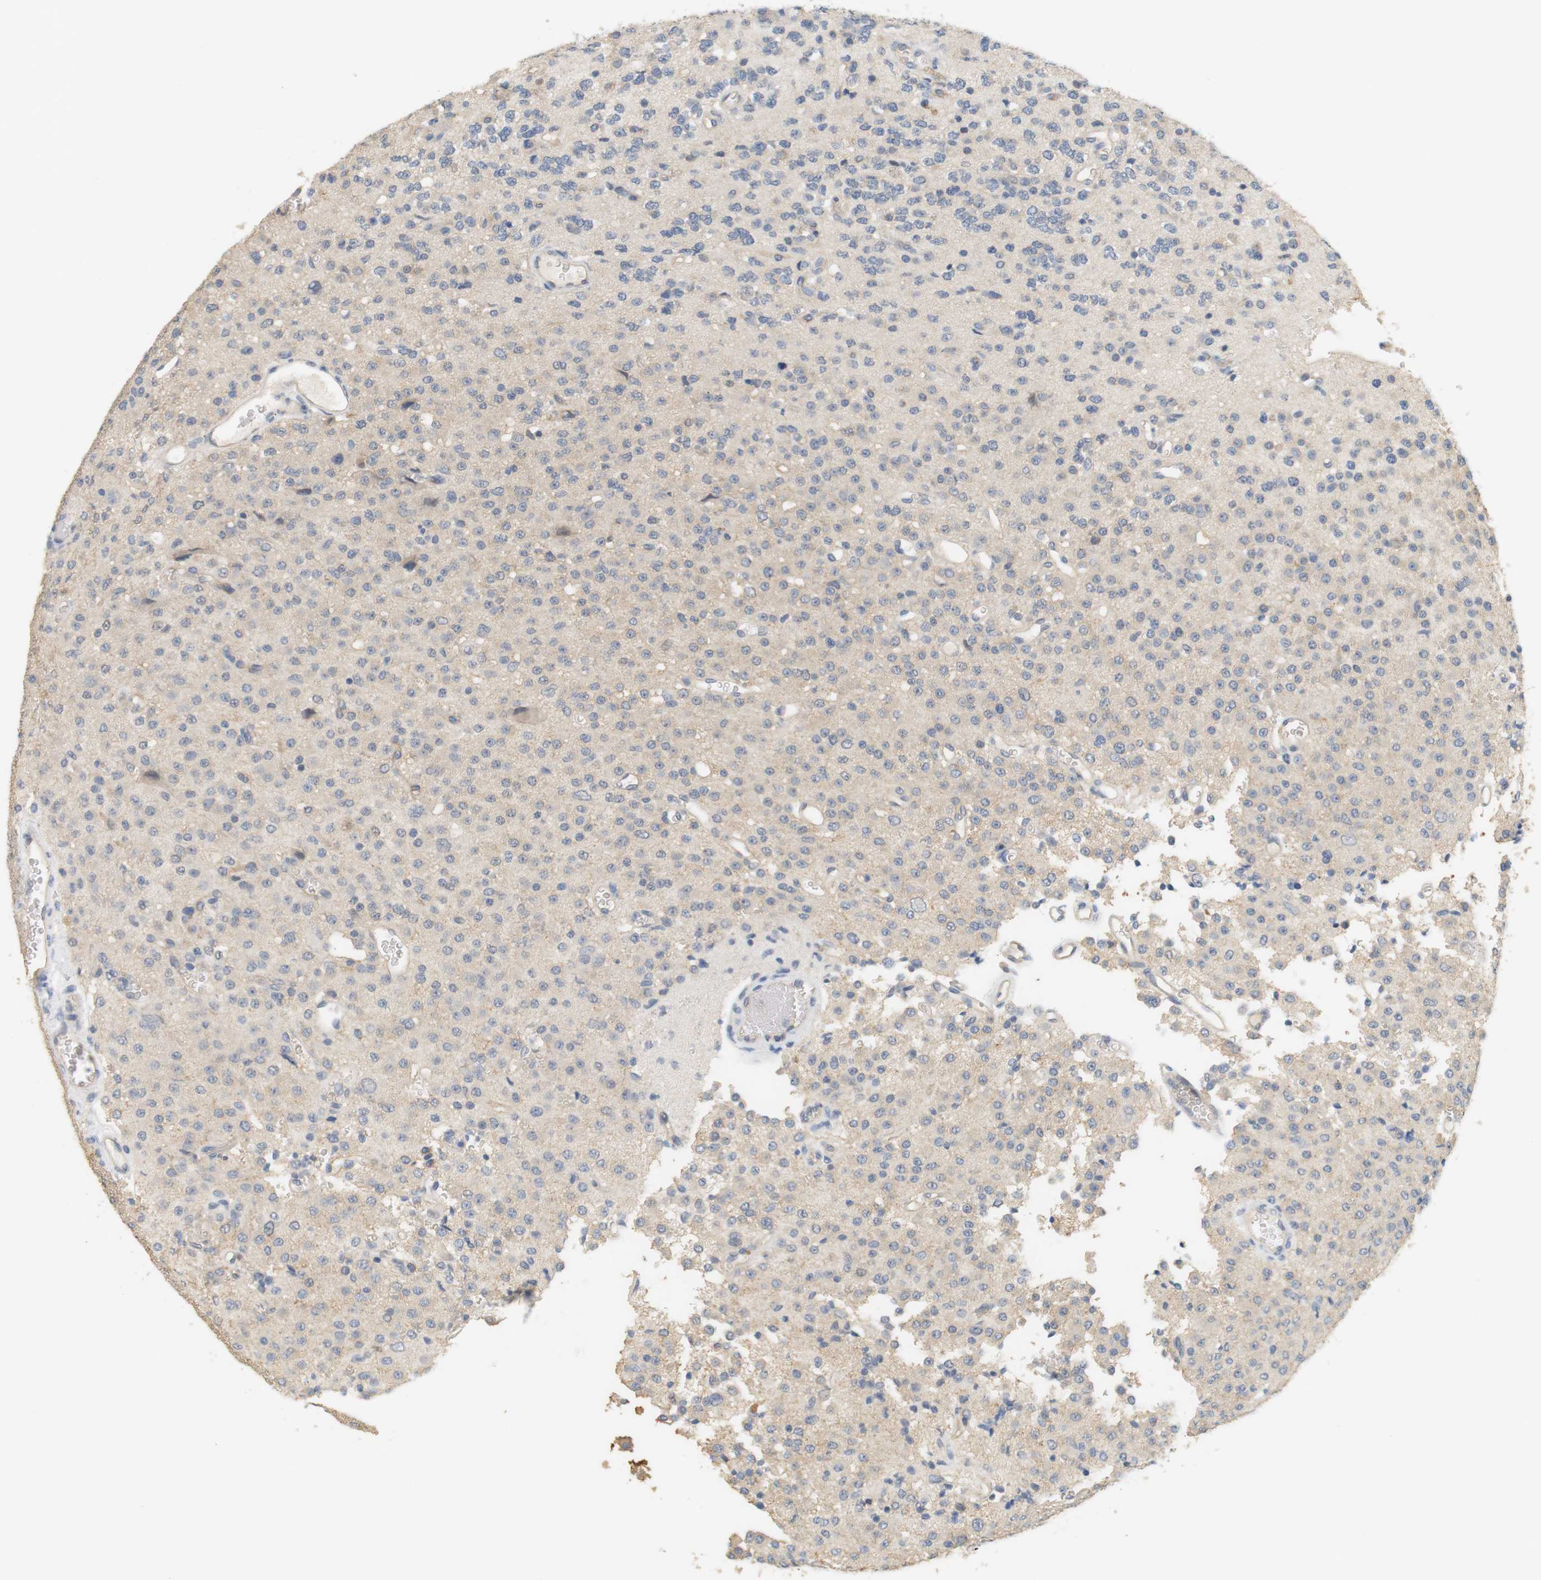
{"staining": {"intensity": "negative", "quantity": "none", "location": "none"}, "tissue": "glioma", "cell_type": "Tumor cells", "image_type": "cancer", "snomed": [{"axis": "morphology", "description": "Glioma, malignant, Low grade"}, {"axis": "topography", "description": "Brain"}], "caption": "Tumor cells are negative for protein expression in human malignant glioma (low-grade).", "gene": "OSR1", "patient": {"sex": "male", "age": 38}}